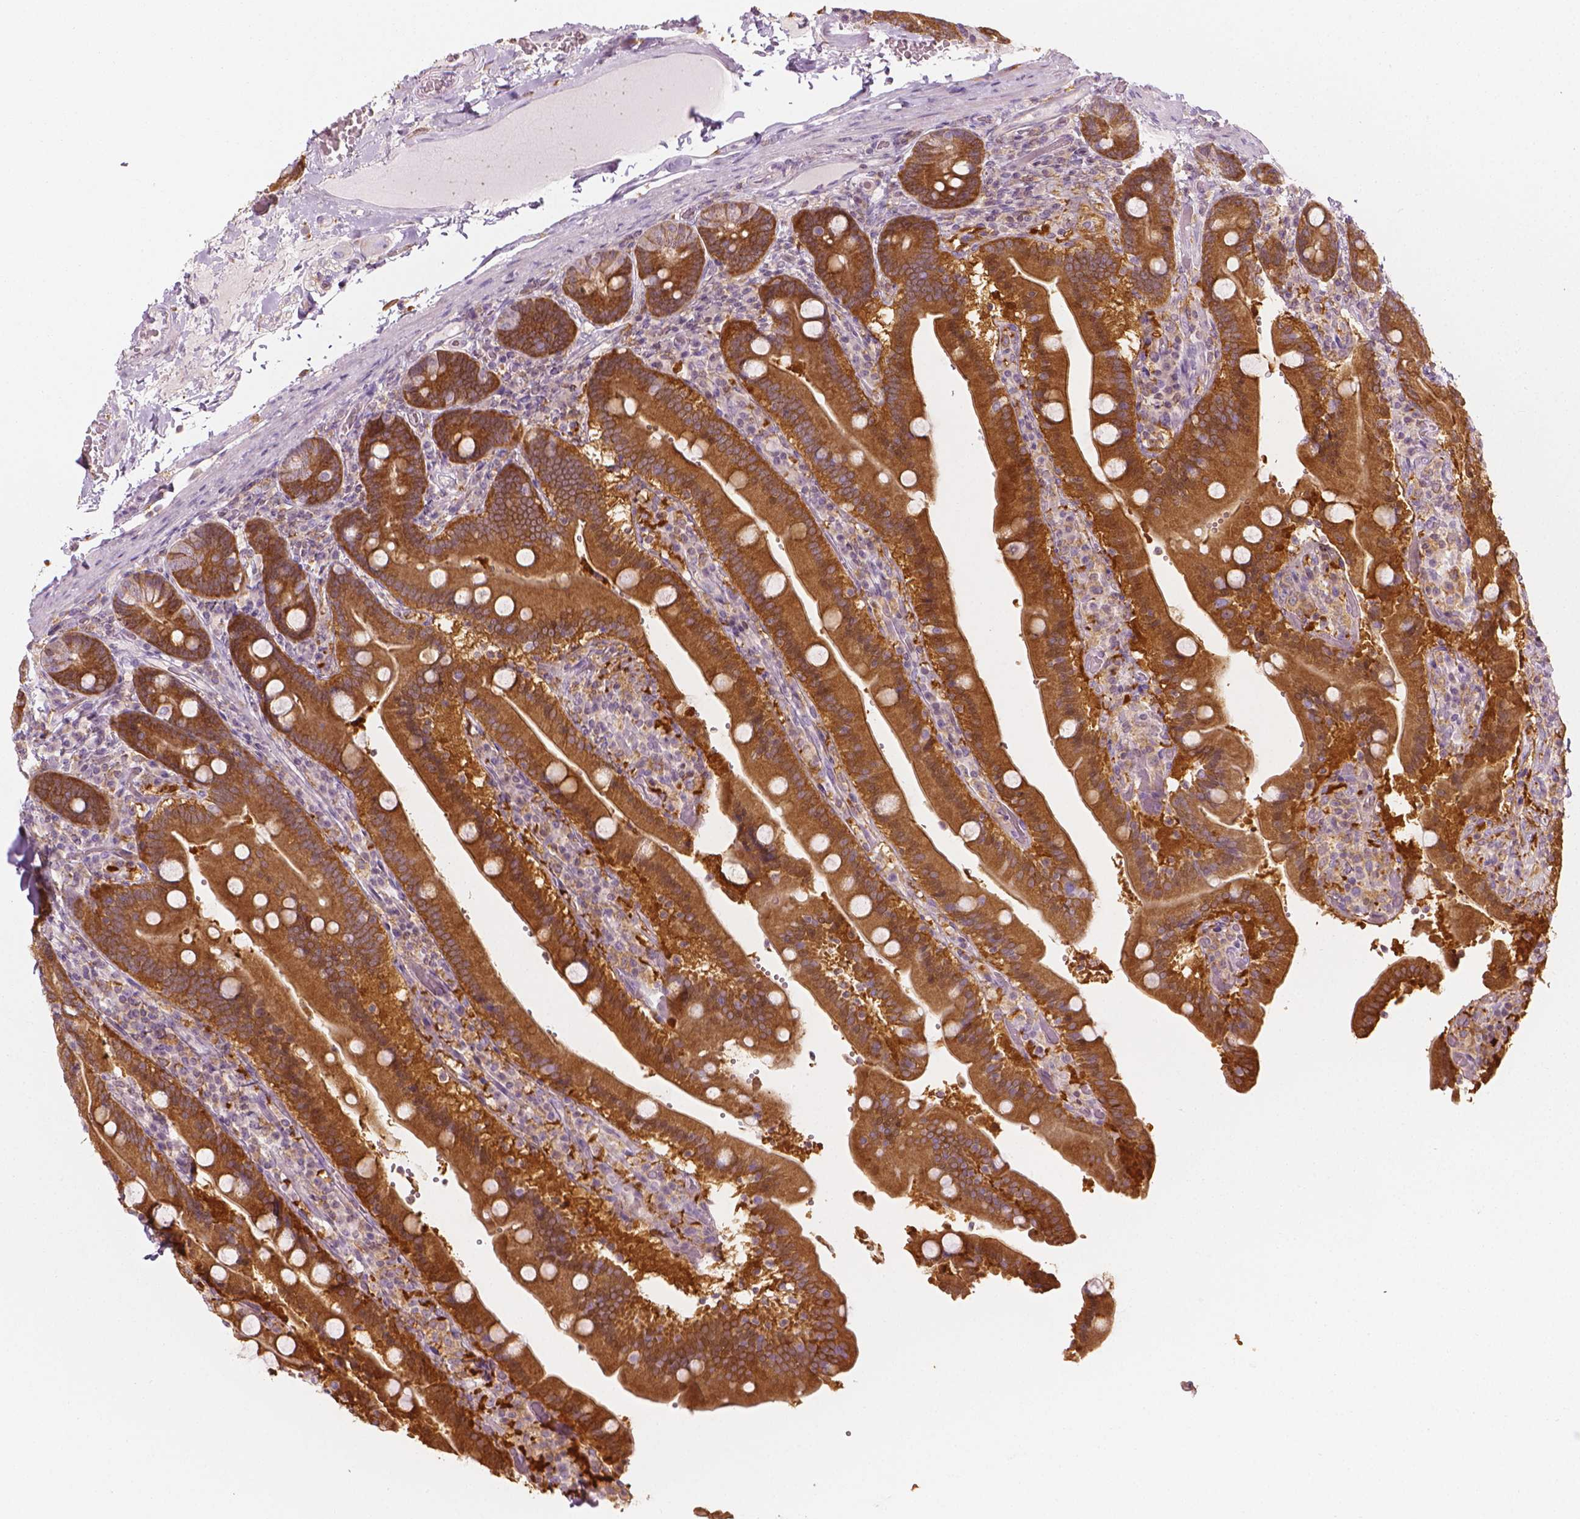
{"staining": {"intensity": "strong", "quantity": ">75%", "location": "cytoplasmic/membranous"}, "tissue": "duodenum", "cell_type": "Glandular cells", "image_type": "normal", "snomed": [{"axis": "morphology", "description": "Normal tissue, NOS"}, {"axis": "topography", "description": "Duodenum"}], "caption": "Immunohistochemical staining of benign human duodenum demonstrates >75% levels of strong cytoplasmic/membranous protein staining in approximately >75% of glandular cells. (DAB IHC, brown staining for protein, blue staining for nuclei).", "gene": "SHMT1", "patient": {"sex": "female", "age": 62}}